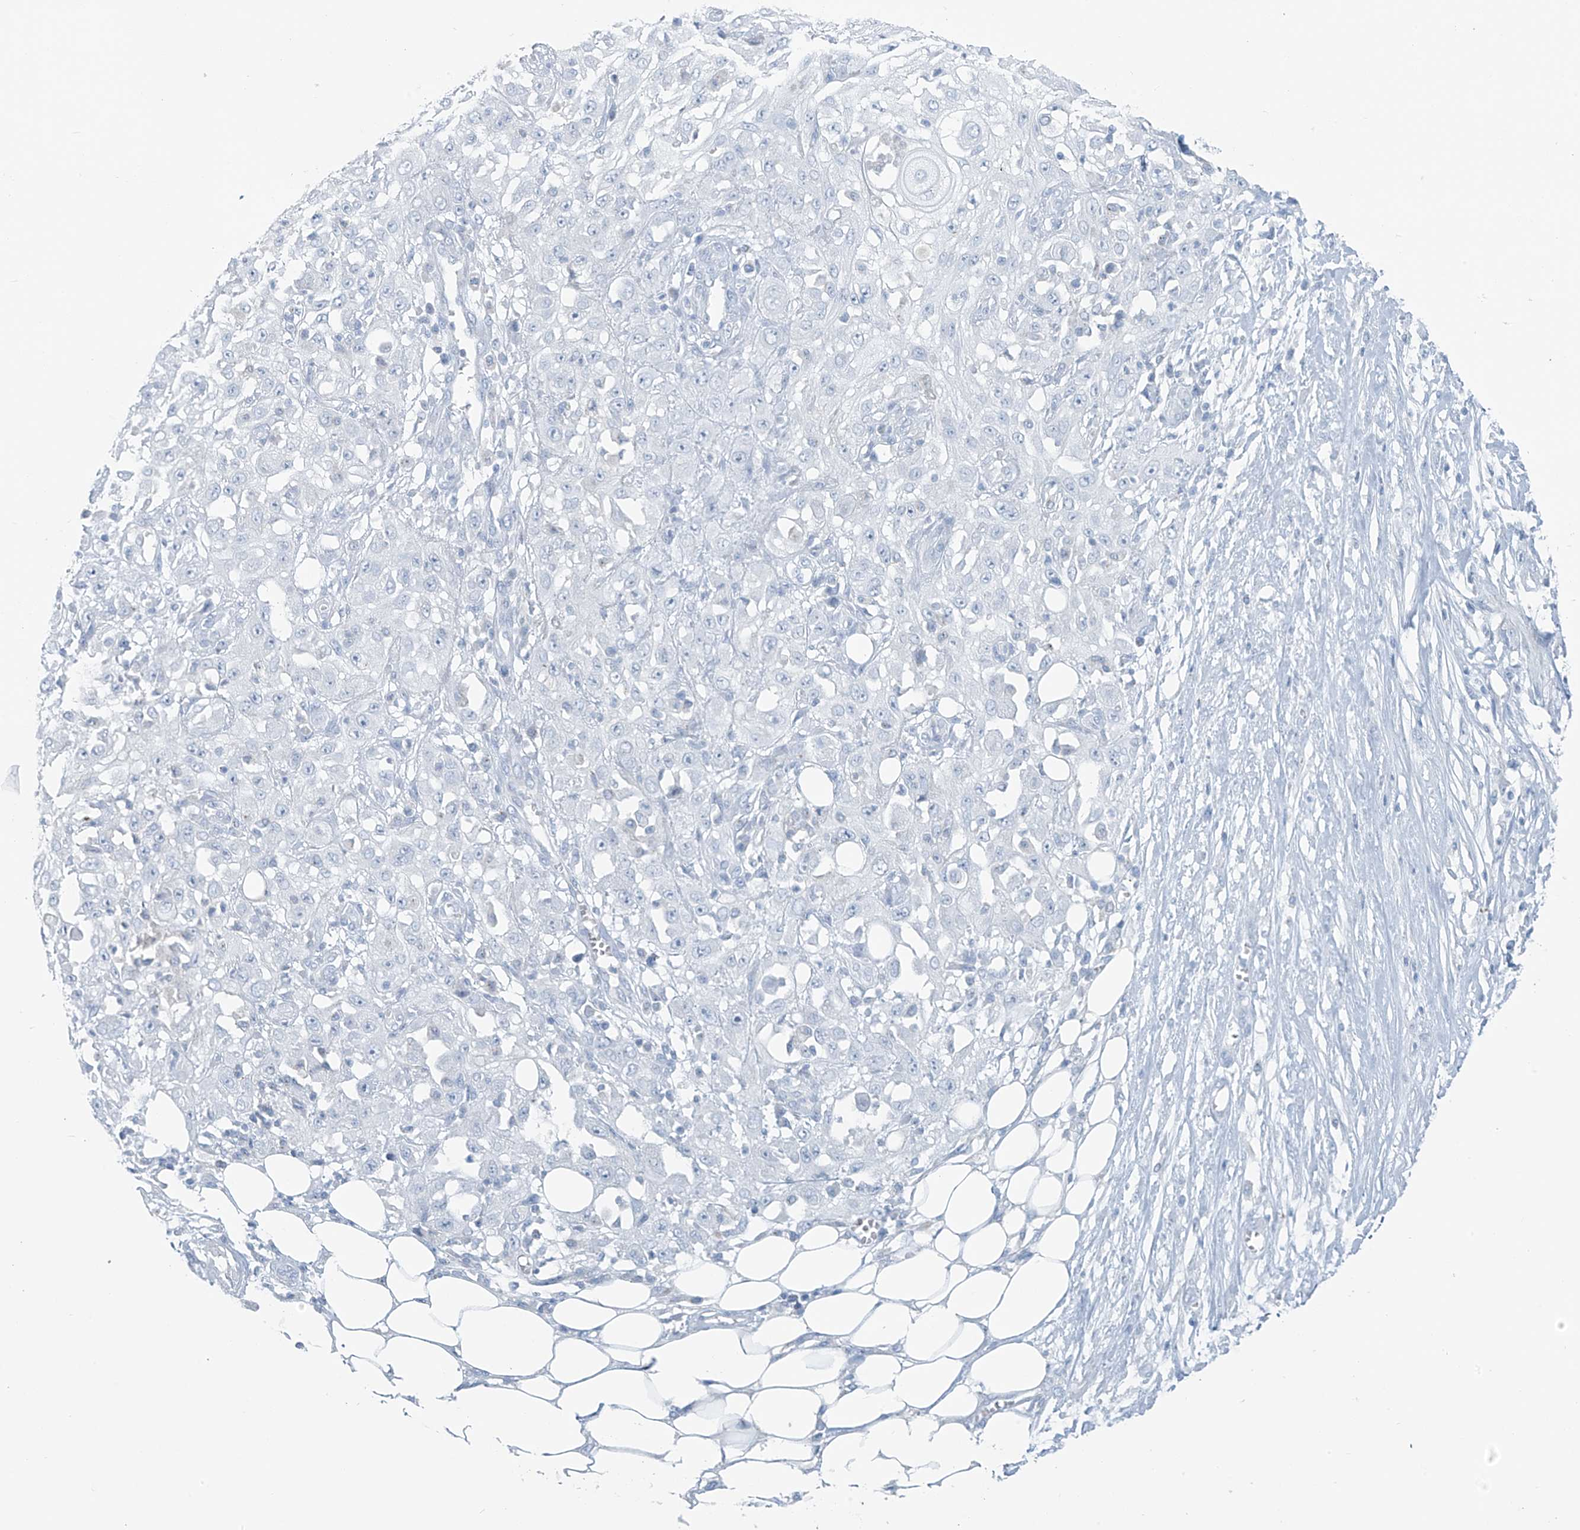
{"staining": {"intensity": "negative", "quantity": "none", "location": "none"}, "tissue": "skin cancer", "cell_type": "Tumor cells", "image_type": "cancer", "snomed": [{"axis": "morphology", "description": "Squamous cell carcinoma, NOS"}, {"axis": "morphology", "description": "Squamous cell carcinoma, metastatic, NOS"}, {"axis": "topography", "description": "Skin"}, {"axis": "topography", "description": "Lymph node"}], "caption": "A photomicrograph of human skin cancer (squamous cell carcinoma) is negative for staining in tumor cells. (Immunohistochemistry (ihc), brightfield microscopy, high magnification).", "gene": "SLC25A43", "patient": {"sex": "male", "age": 75}}